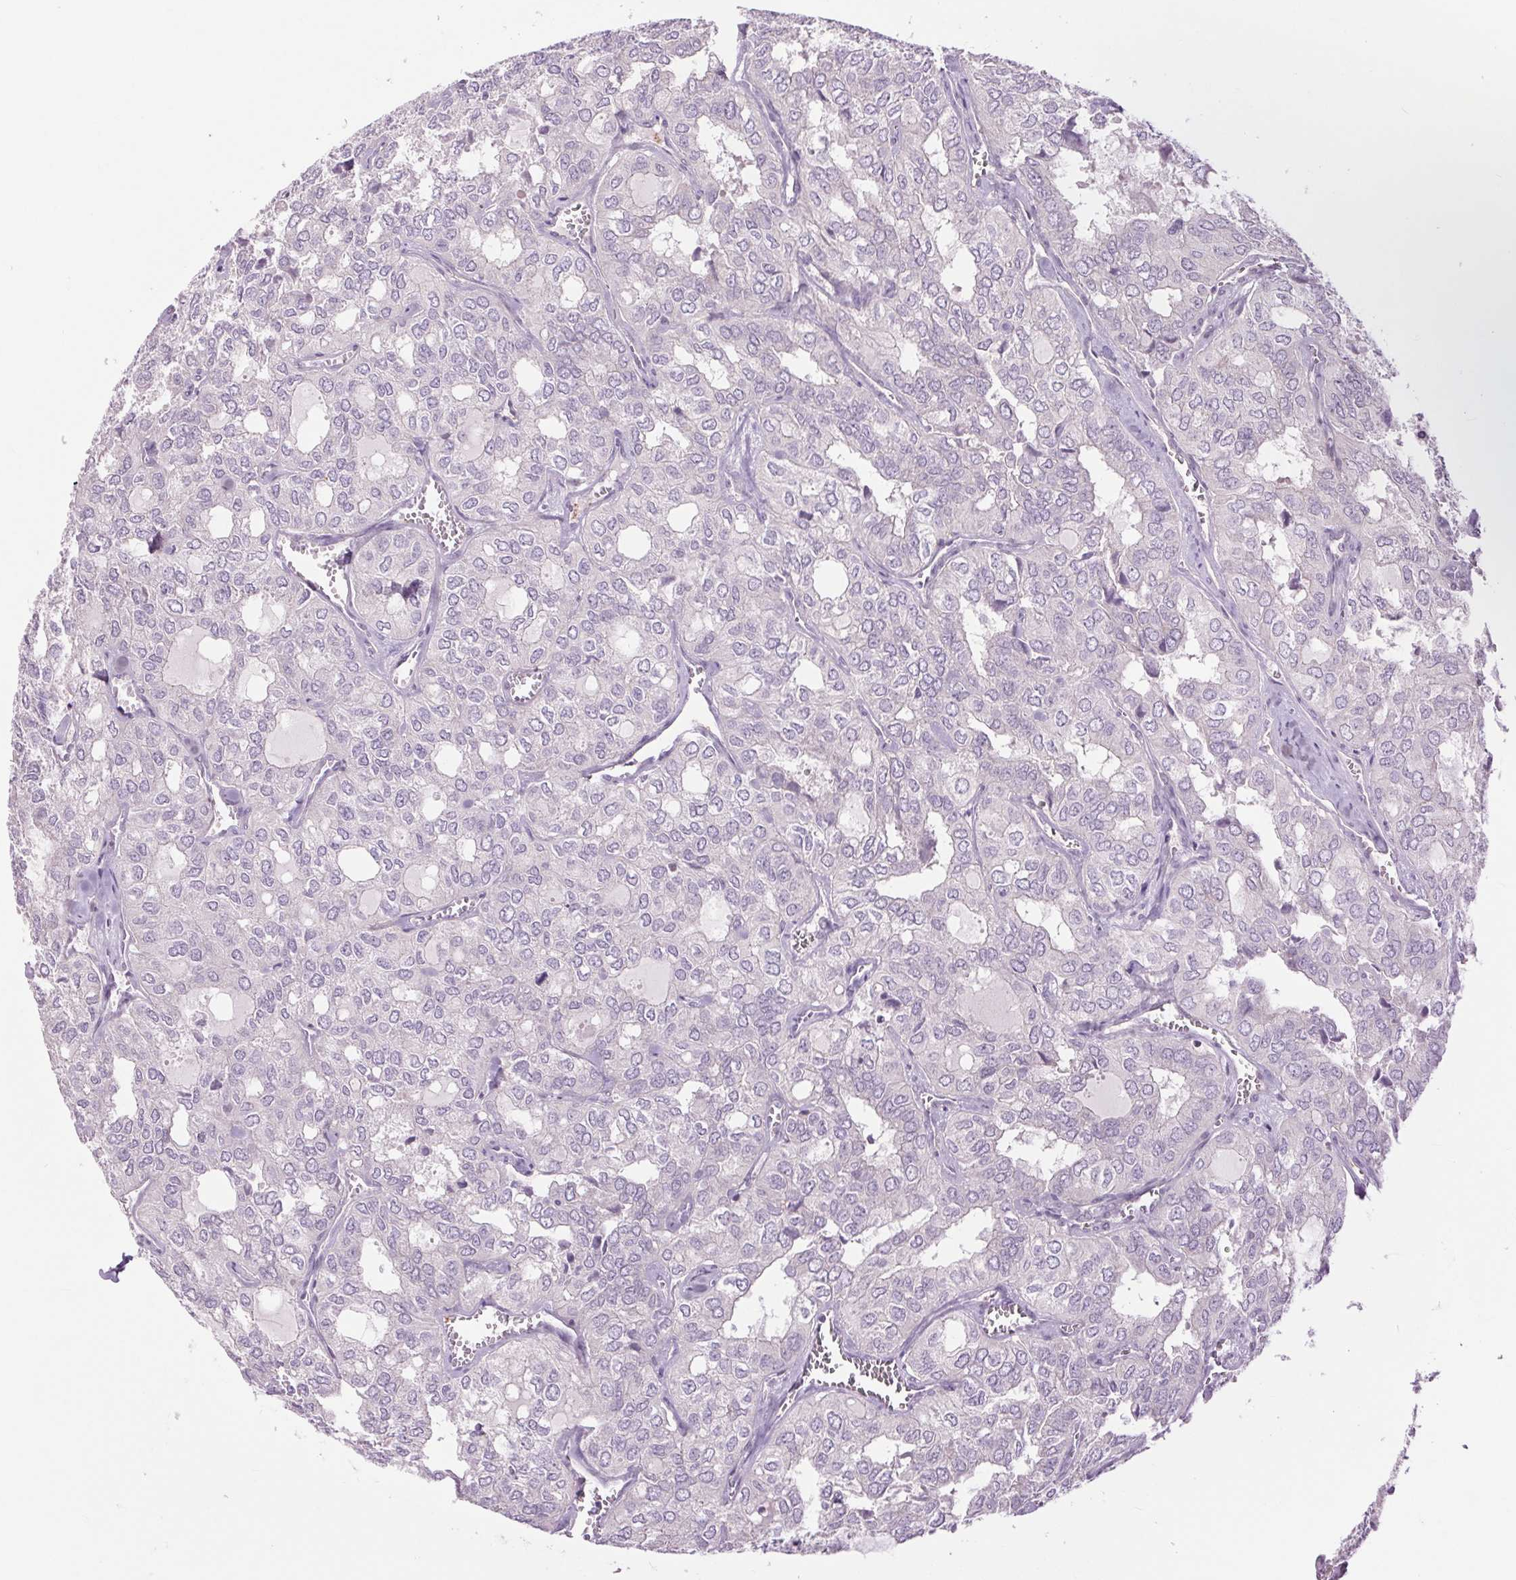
{"staining": {"intensity": "weak", "quantity": "25%-75%", "location": "cytoplasmic/membranous"}, "tissue": "thyroid cancer", "cell_type": "Tumor cells", "image_type": "cancer", "snomed": [{"axis": "morphology", "description": "Follicular adenoma carcinoma, NOS"}, {"axis": "topography", "description": "Thyroid gland"}], "caption": "This is an image of IHC staining of follicular adenoma carcinoma (thyroid), which shows weak positivity in the cytoplasmic/membranous of tumor cells.", "gene": "CTNNA3", "patient": {"sex": "male", "age": 75}}